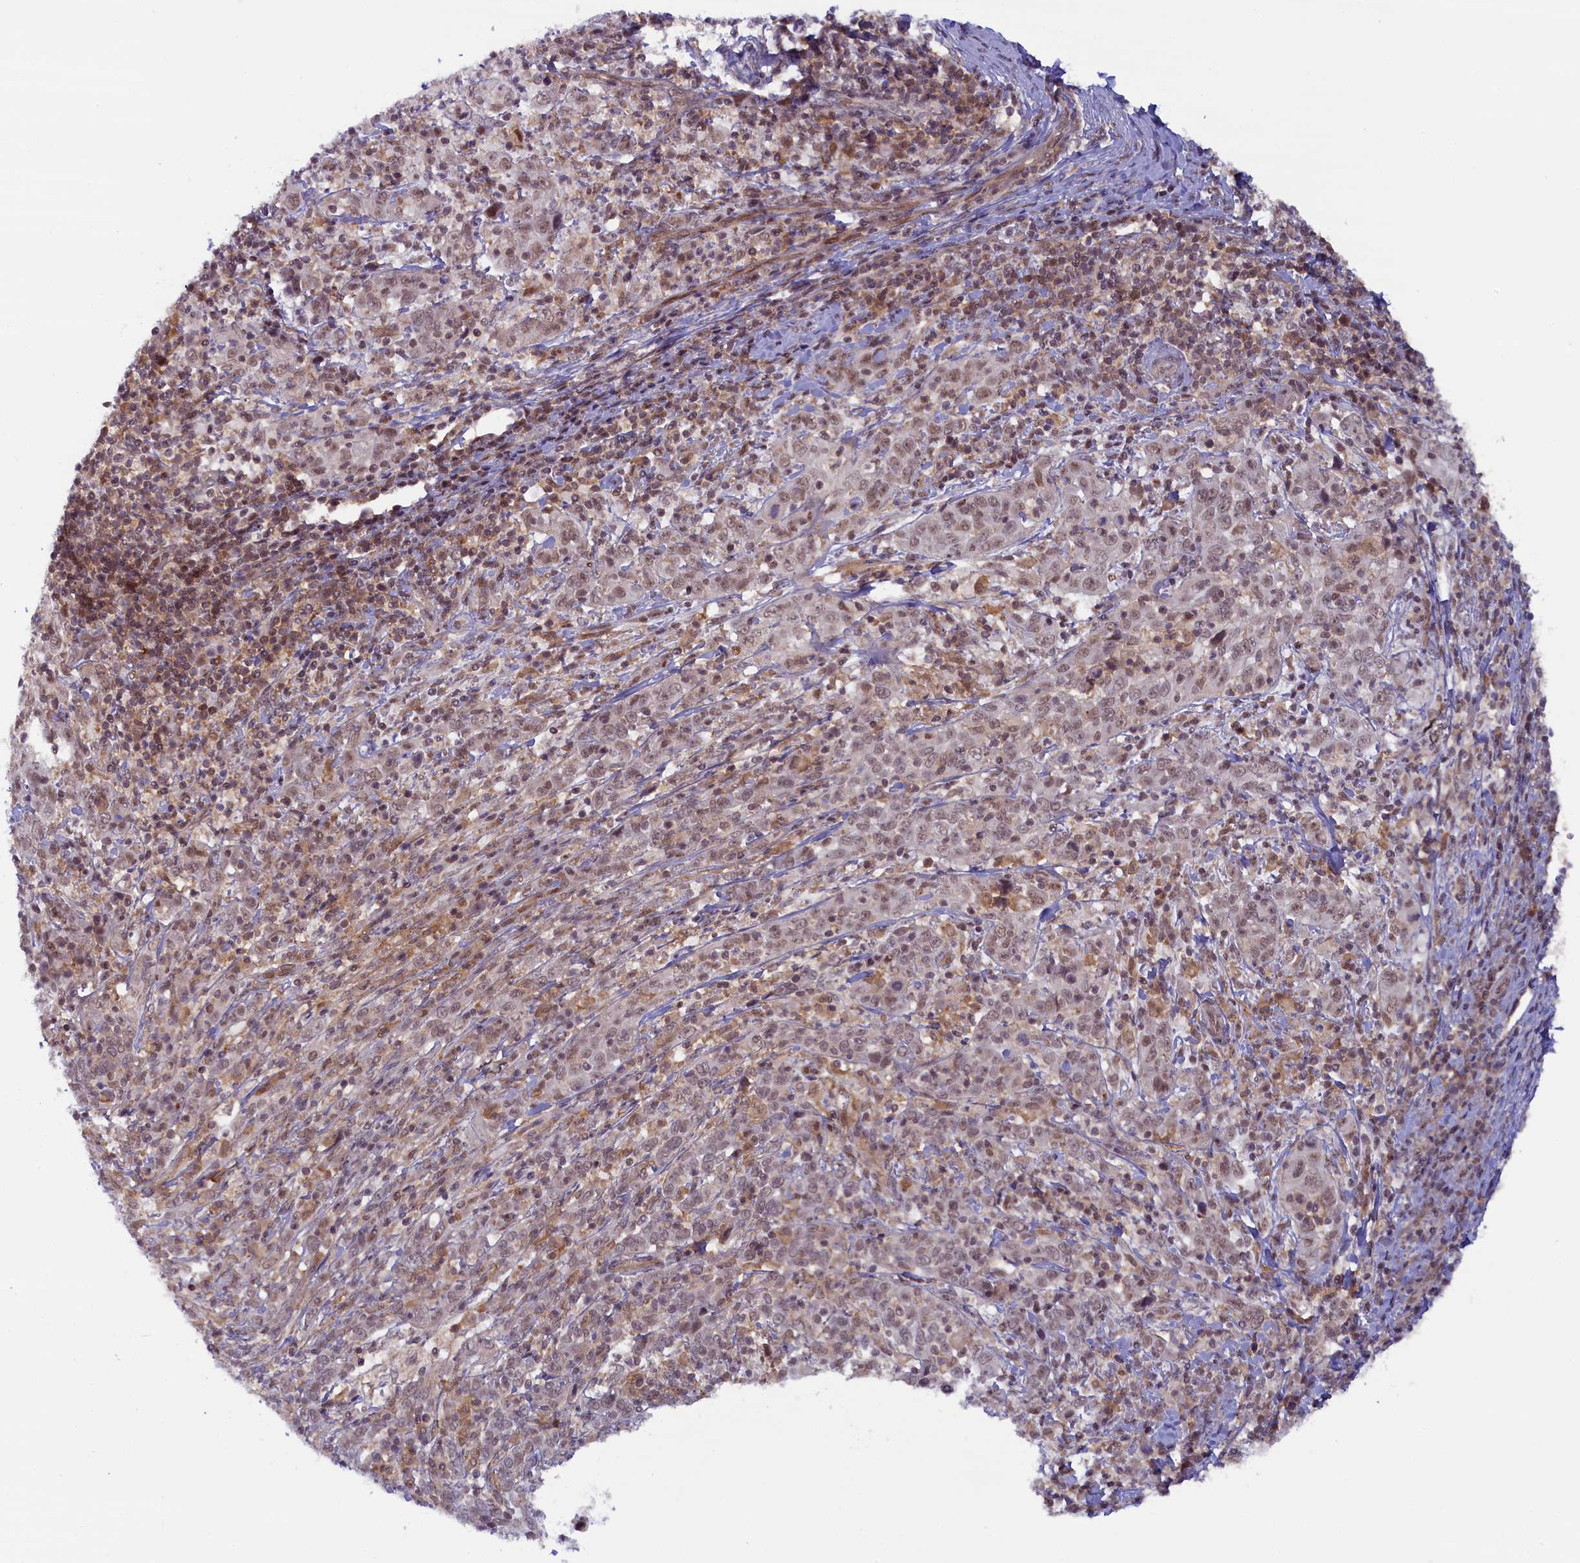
{"staining": {"intensity": "weak", "quantity": ">75%", "location": "nuclear"}, "tissue": "cervical cancer", "cell_type": "Tumor cells", "image_type": "cancer", "snomed": [{"axis": "morphology", "description": "Squamous cell carcinoma, NOS"}, {"axis": "topography", "description": "Cervix"}], "caption": "A photomicrograph of cervical cancer (squamous cell carcinoma) stained for a protein reveals weak nuclear brown staining in tumor cells.", "gene": "FCHO1", "patient": {"sex": "female", "age": 46}}